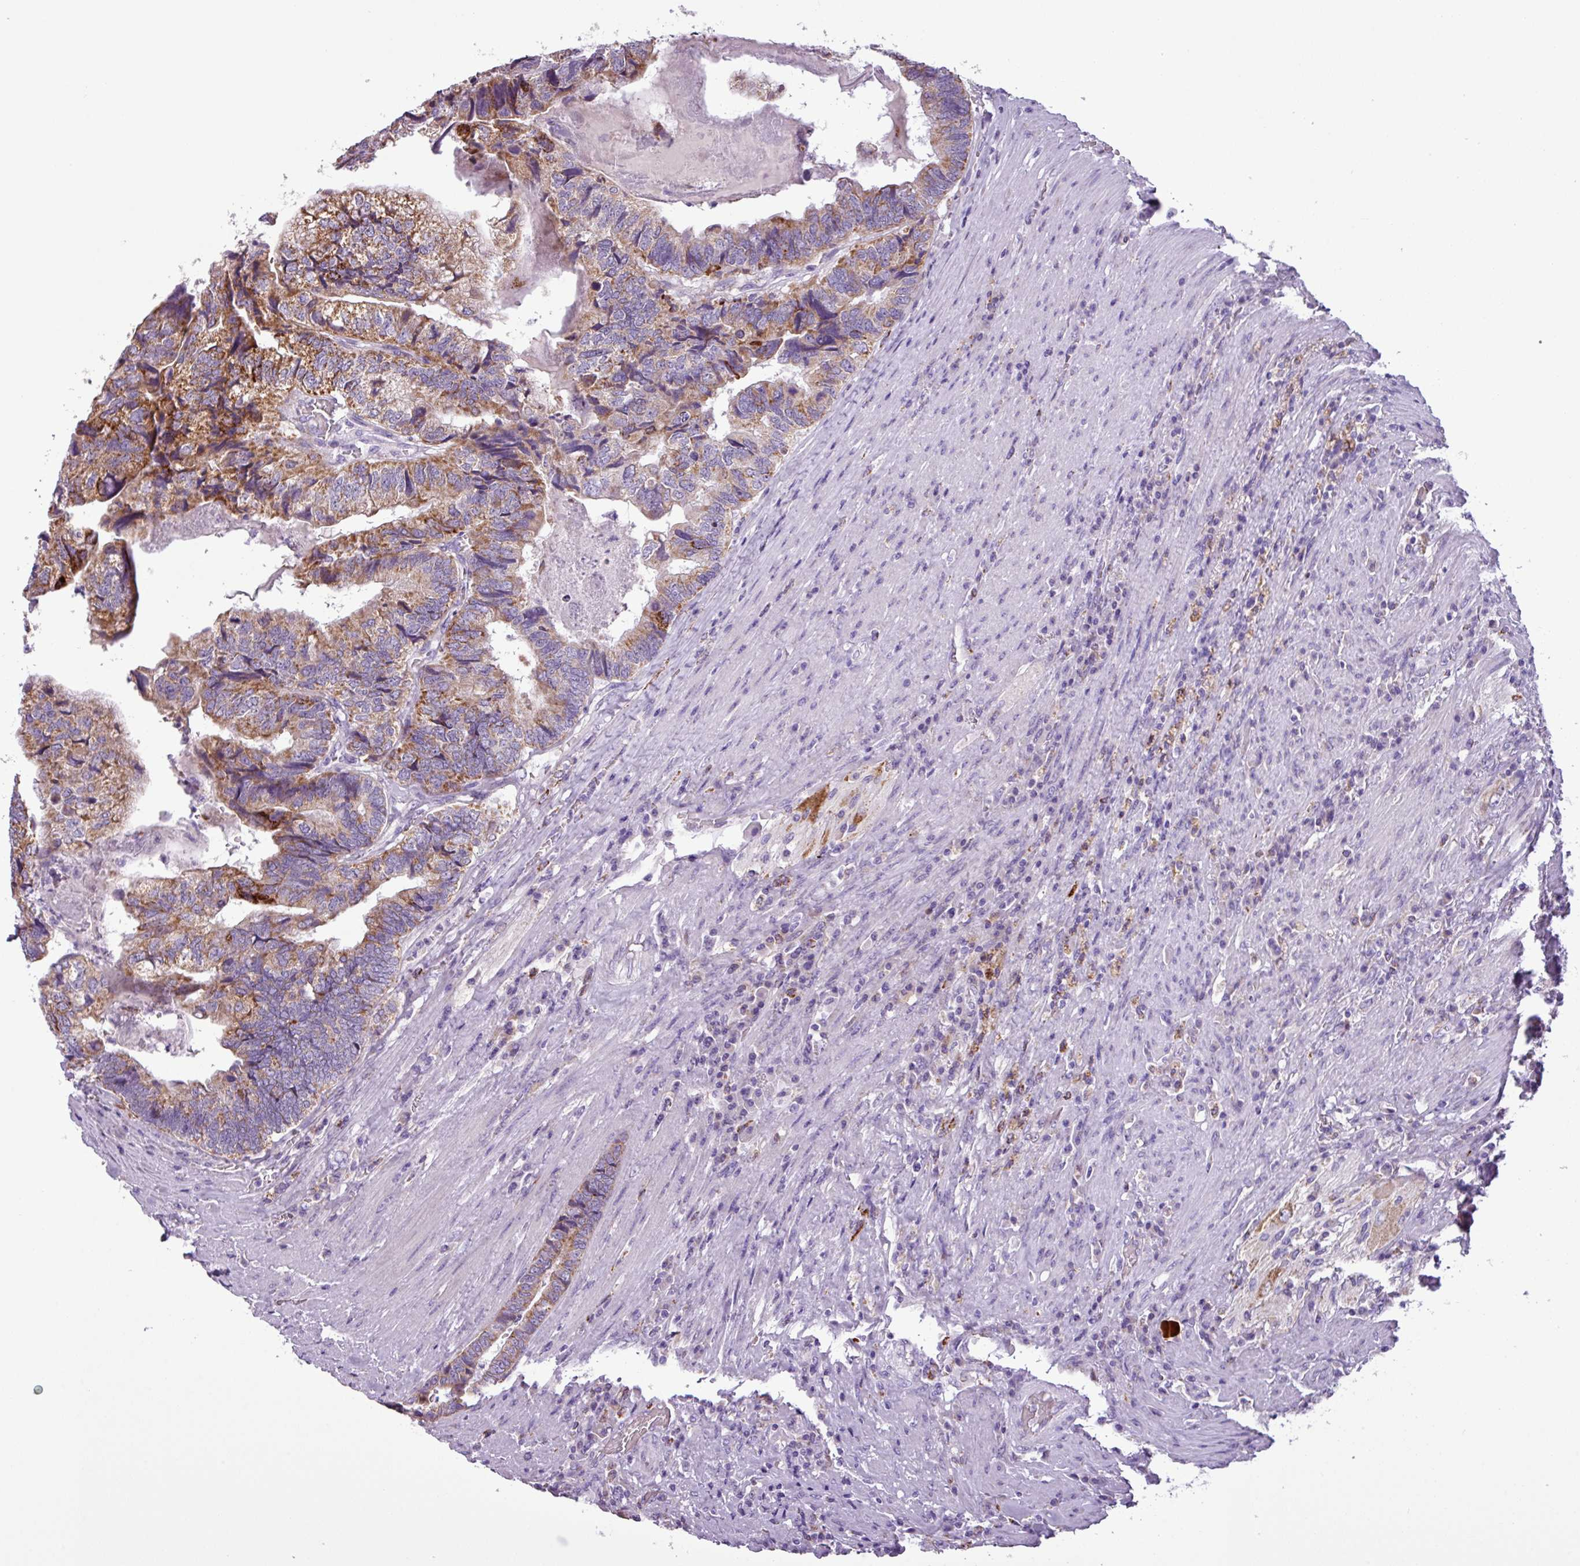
{"staining": {"intensity": "moderate", "quantity": ">75%", "location": "cytoplasmic/membranous"}, "tissue": "colorectal cancer", "cell_type": "Tumor cells", "image_type": "cancer", "snomed": [{"axis": "morphology", "description": "Adenocarcinoma, NOS"}, {"axis": "topography", "description": "Colon"}], "caption": "An immunohistochemistry photomicrograph of tumor tissue is shown. Protein staining in brown shows moderate cytoplasmic/membranous positivity in adenocarcinoma (colorectal) within tumor cells.", "gene": "ZNF667", "patient": {"sex": "female", "age": 67}}